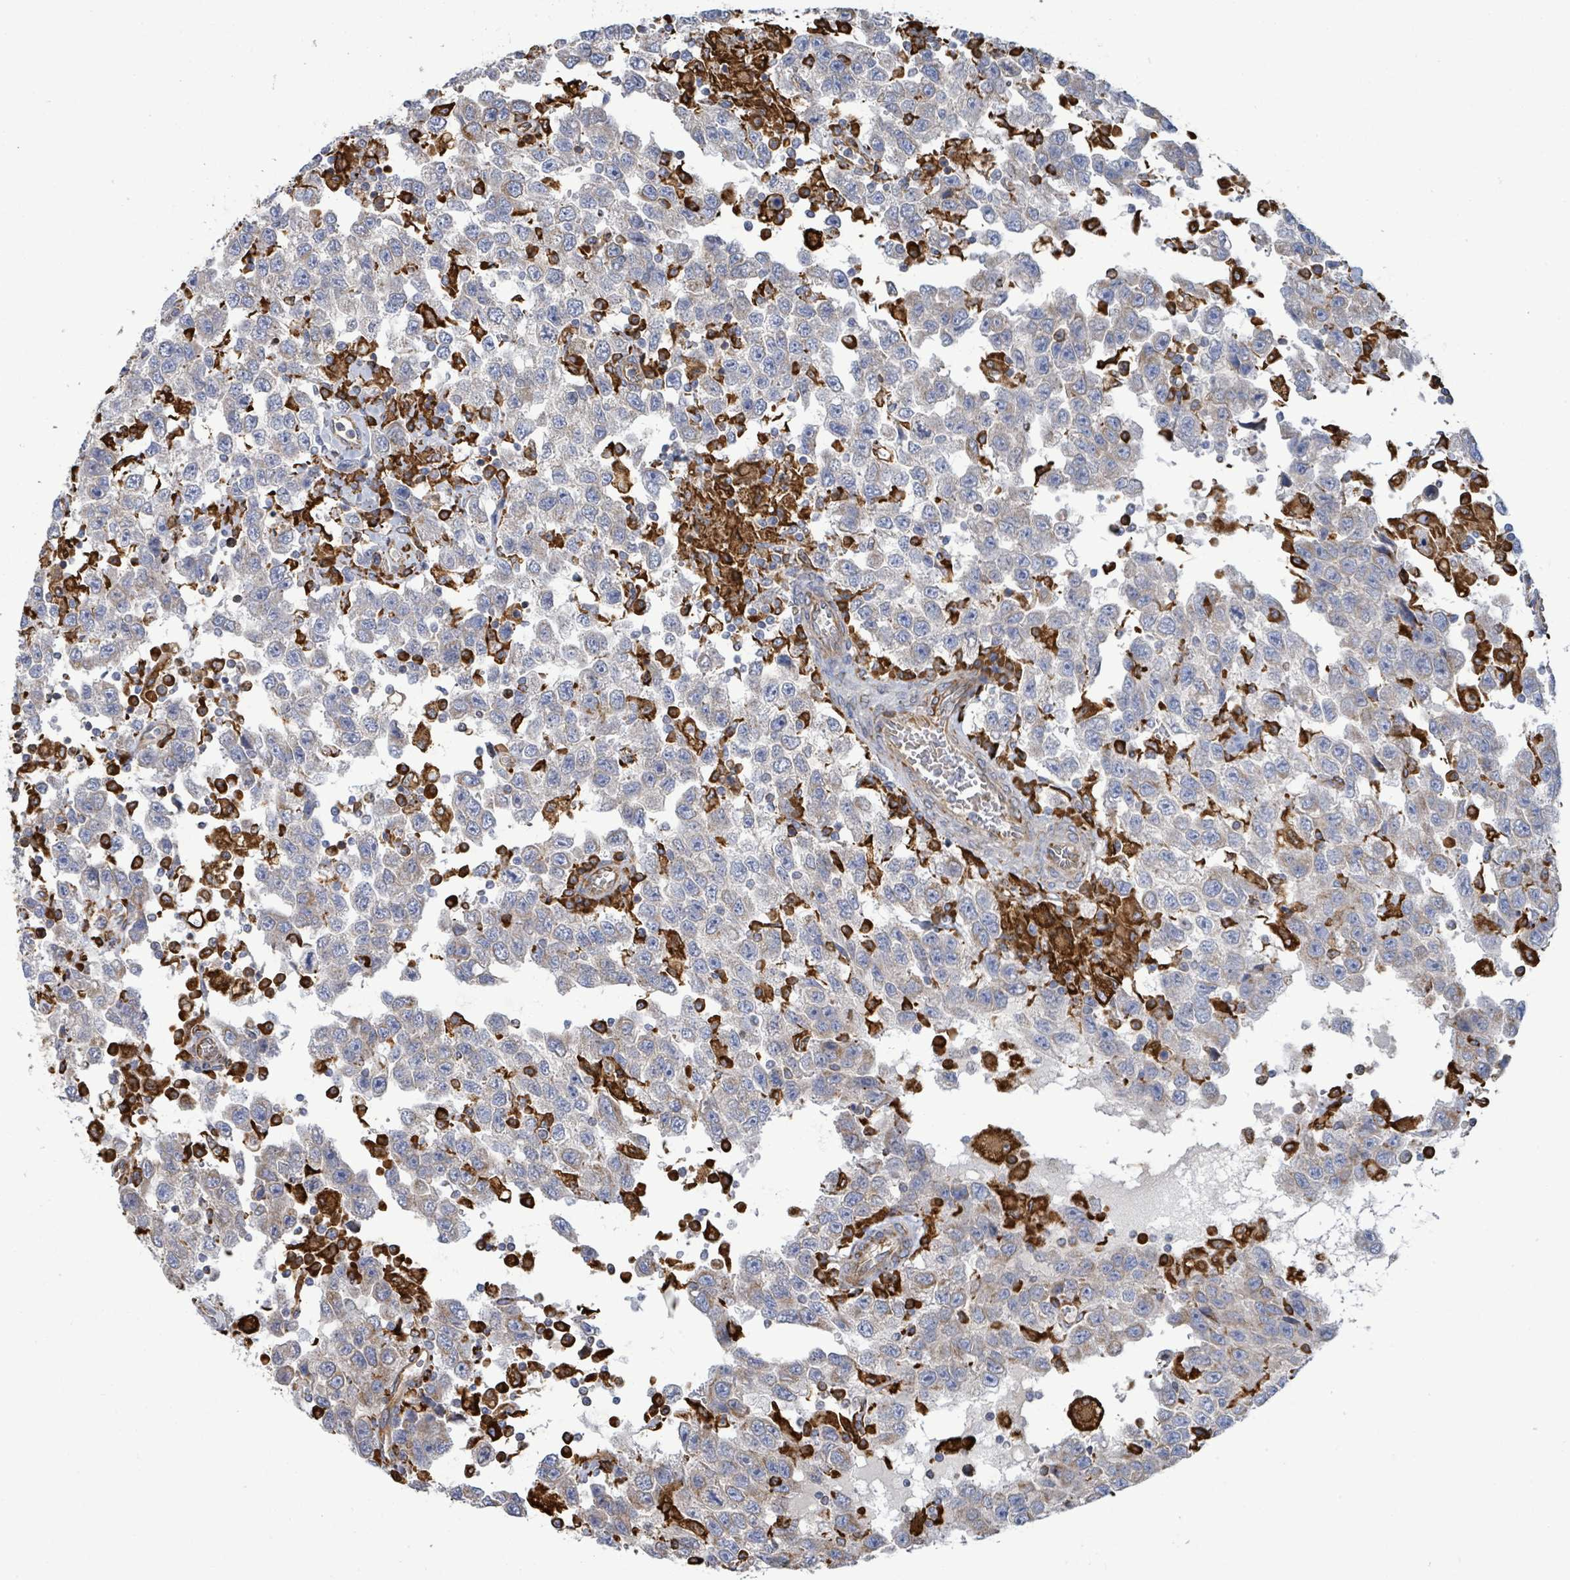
{"staining": {"intensity": "weak", "quantity": "25%-75%", "location": "cytoplasmic/membranous"}, "tissue": "testis cancer", "cell_type": "Tumor cells", "image_type": "cancer", "snomed": [{"axis": "morphology", "description": "Seminoma, NOS"}, {"axis": "topography", "description": "Testis"}], "caption": "Testis cancer (seminoma) stained with a brown dye shows weak cytoplasmic/membranous positive expression in about 25%-75% of tumor cells.", "gene": "RFPL4A", "patient": {"sex": "male", "age": 41}}